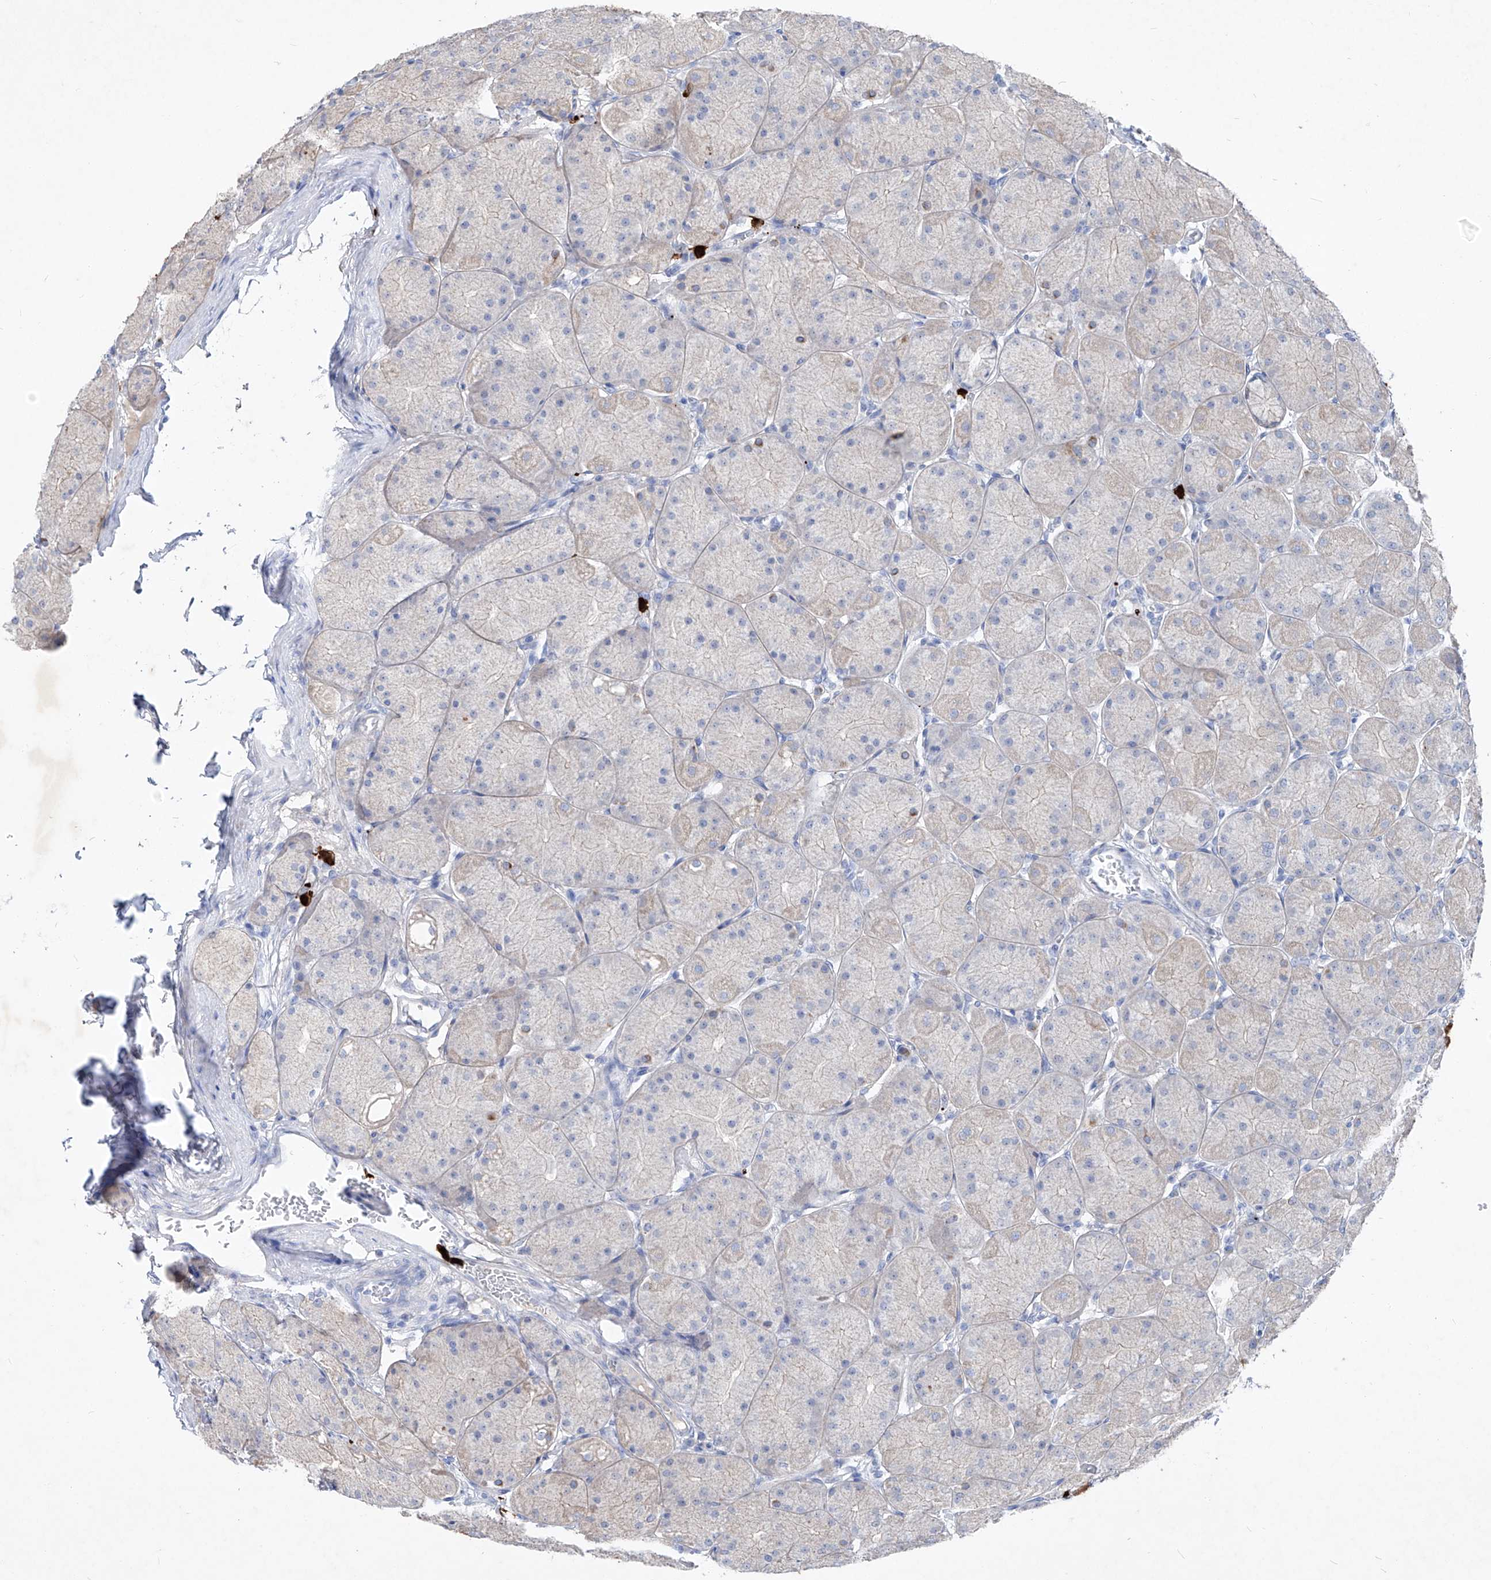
{"staining": {"intensity": "moderate", "quantity": "<25%", "location": "cytoplasmic/membranous"}, "tissue": "stomach", "cell_type": "Glandular cells", "image_type": "normal", "snomed": [{"axis": "morphology", "description": "Normal tissue, NOS"}, {"axis": "topography", "description": "Stomach, upper"}], "caption": "Approximately <25% of glandular cells in benign human stomach exhibit moderate cytoplasmic/membranous protein positivity as visualized by brown immunohistochemical staining.", "gene": "FRS3", "patient": {"sex": "female", "age": 56}}